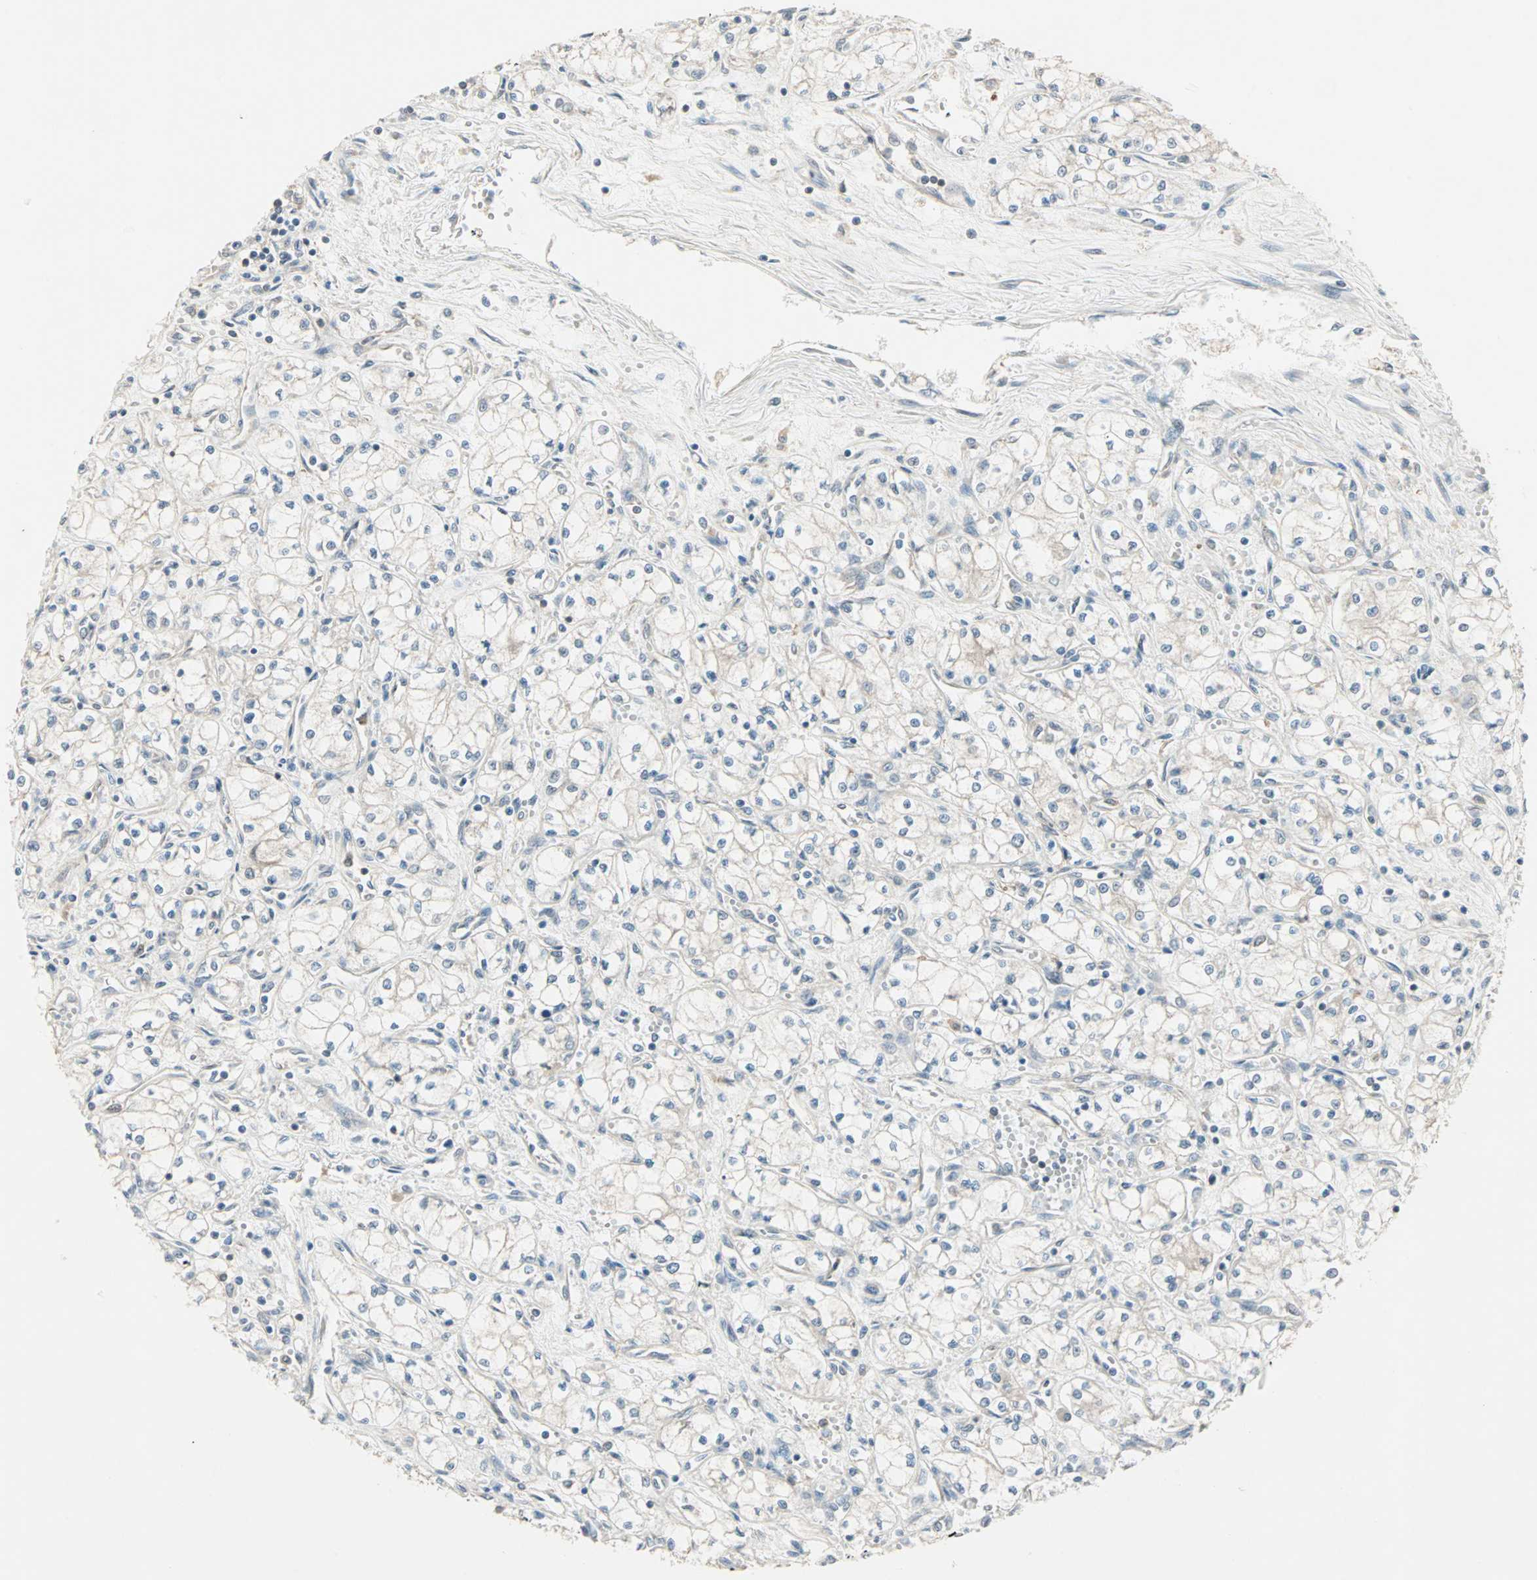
{"staining": {"intensity": "weak", "quantity": "<25%", "location": "cytoplasmic/membranous"}, "tissue": "renal cancer", "cell_type": "Tumor cells", "image_type": "cancer", "snomed": [{"axis": "morphology", "description": "Normal tissue, NOS"}, {"axis": "morphology", "description": "Adenocarcinoma, NOS"}, {"axis": "topography", "description": "Kidney"}], "caption": "Tumor cells are negative for protein expression in human renal adenocarcinoma.", "gene": "ZFP36", "patient": {"sex": "male", "age": 59}}